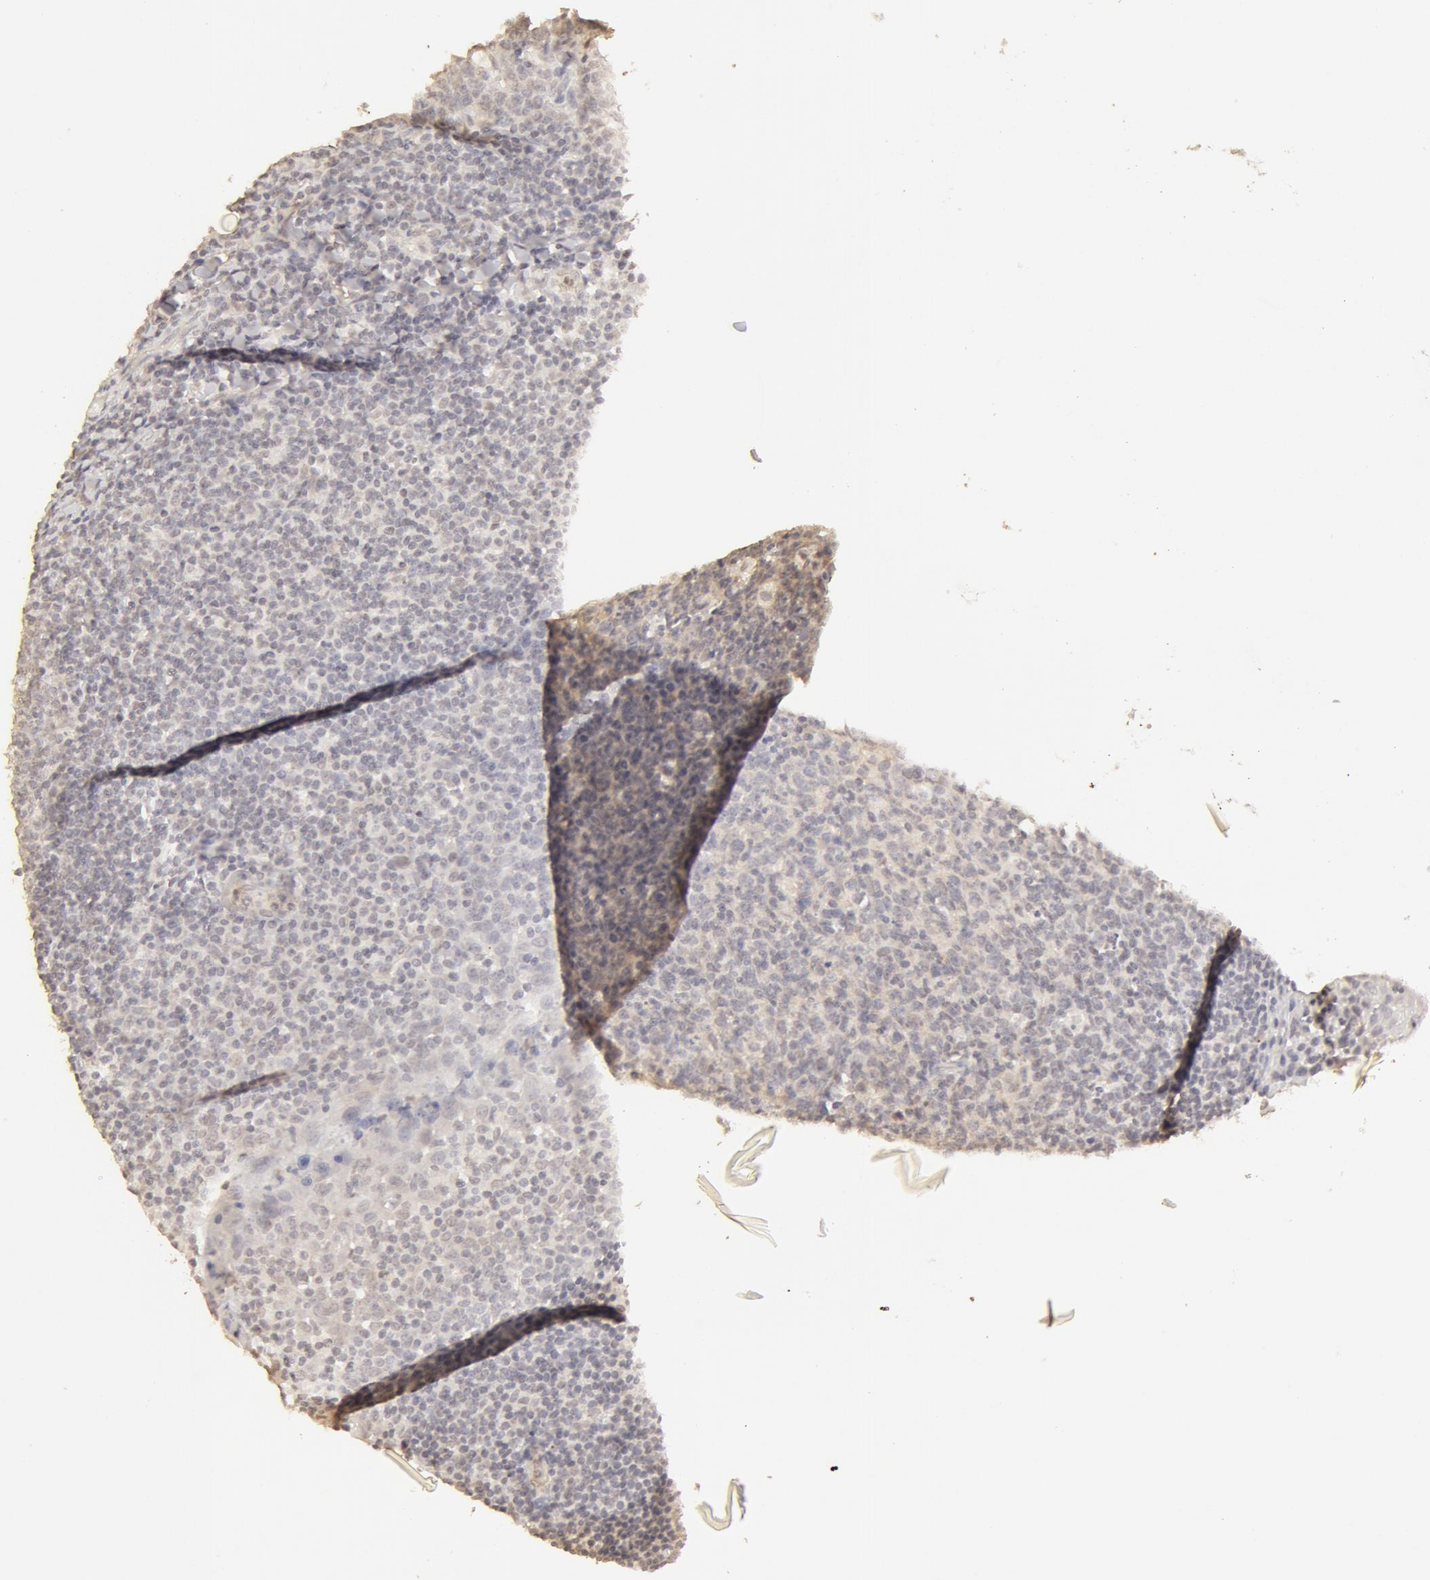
{"staining": {"intensity": "negative", "quantity": "none", "location": "none"}, "tissue": "tonsil", "cell_type": "Germinal center cells", "image_type": "normal", "snomed": [{"axis": "morphology", "description": "Normal tissue, NOS"}, {"axis": "topography", "description": "Tonsil"}], "caption": "Photomicrograph shows no protein expression in germinal center cells of benign tonsil. (Stains: DAB (3,3'-diaminobenzidine) immunohistochemistry with hematoxylin counter stain, Microscopy: brightfield microscopy at high magnification).", "gene": "ADAM10", "patient": {"sex": "male", "age": 6}}